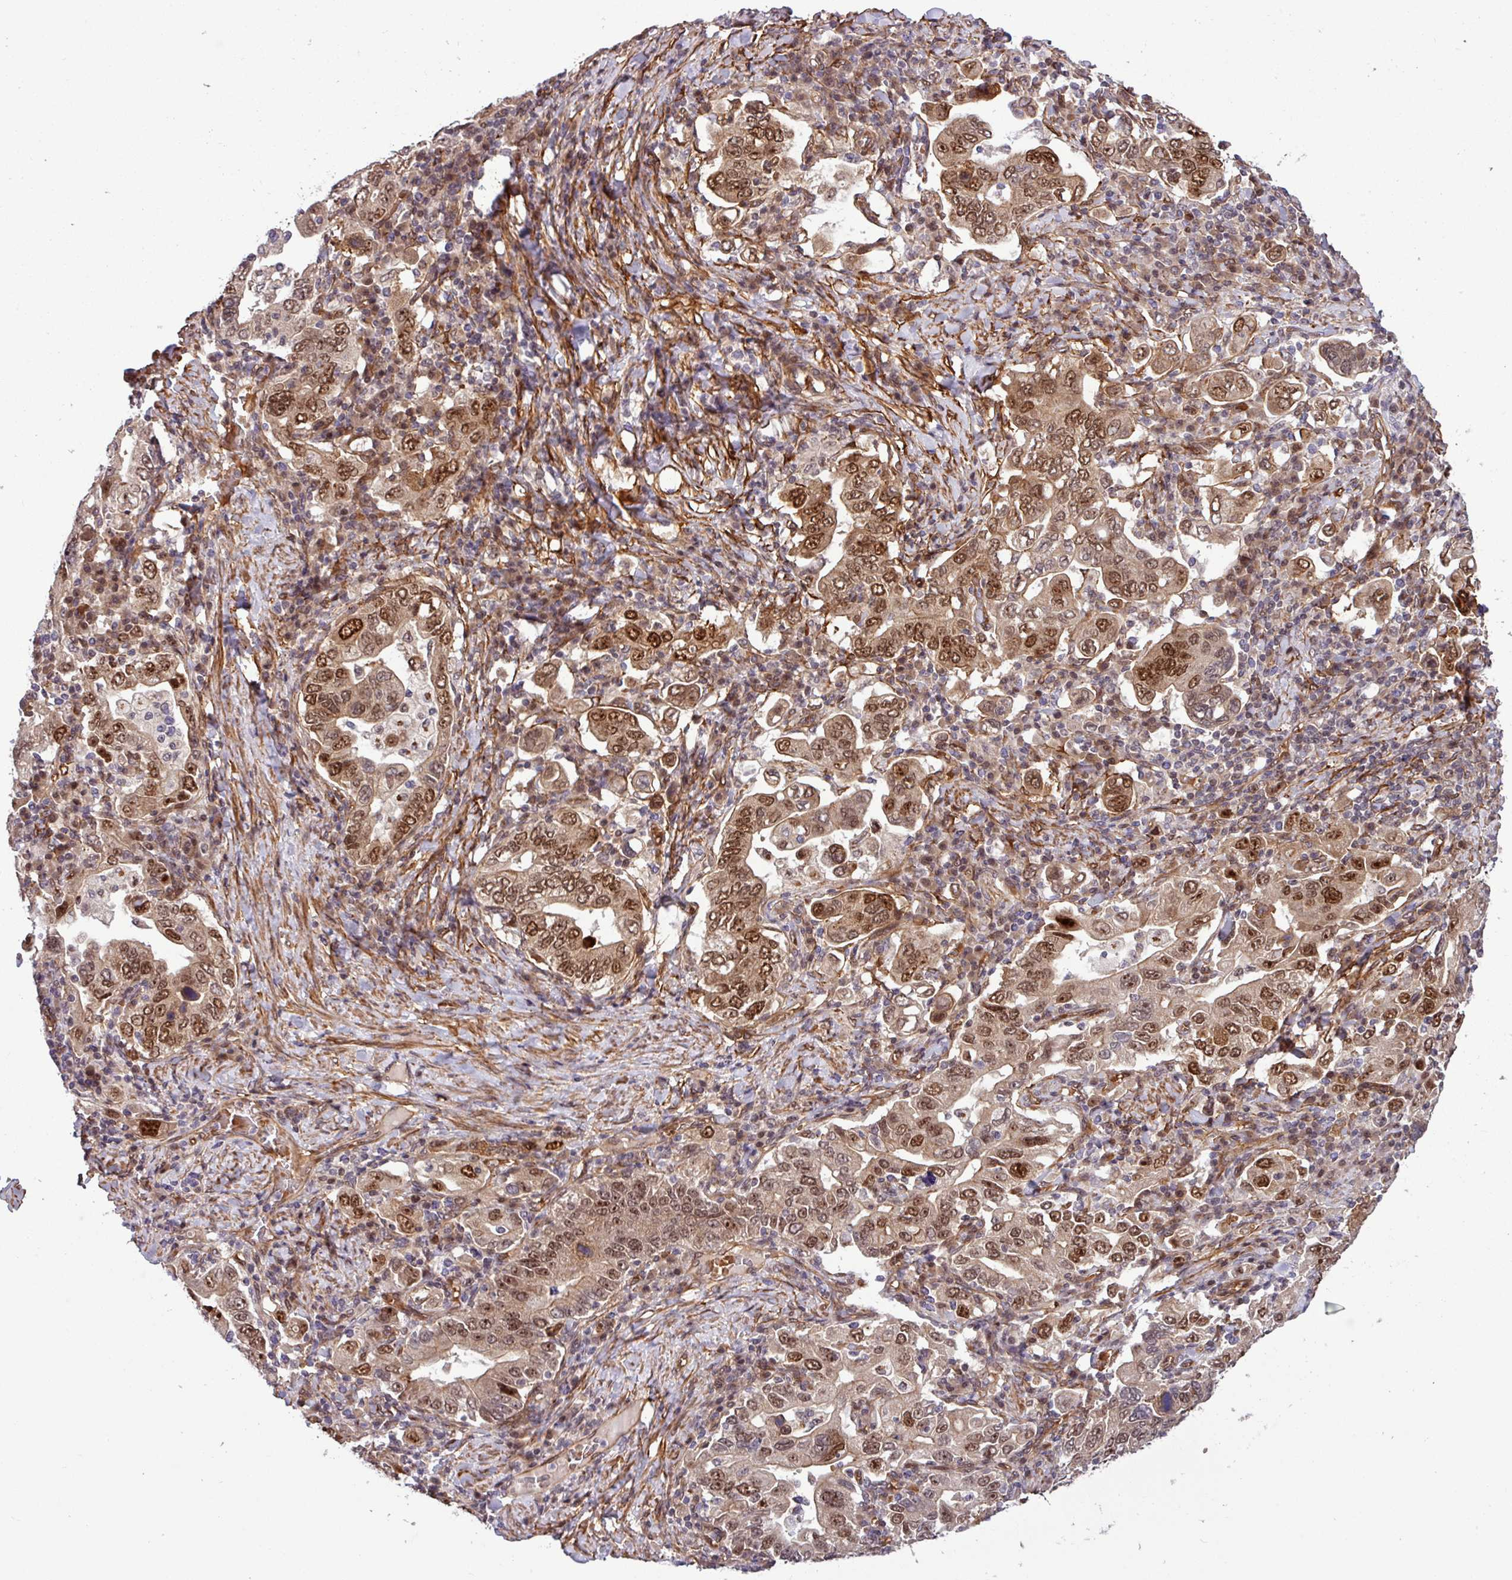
{"staining": {"intensity": "moderate", "quantity": ">75%", "location": "nuclear"}, "tissue": "stomach cancer", "cell_type": "Tumor cells", "image_type": "cancer", "snomed": [{"axis": "morphology", "description": "Adenocarcinoma, NOS"}, {"axis": "topography", "description": "Stomach, upper"}, {"axis": "topography", "description": "Stomach"}], "caption": "Tumor cells display moderate nuclear staining in about >75% of cells in stomach adenocarcinoma.", "gene": "C7orf50", "patient": {"sex": "male", "age": 62}}